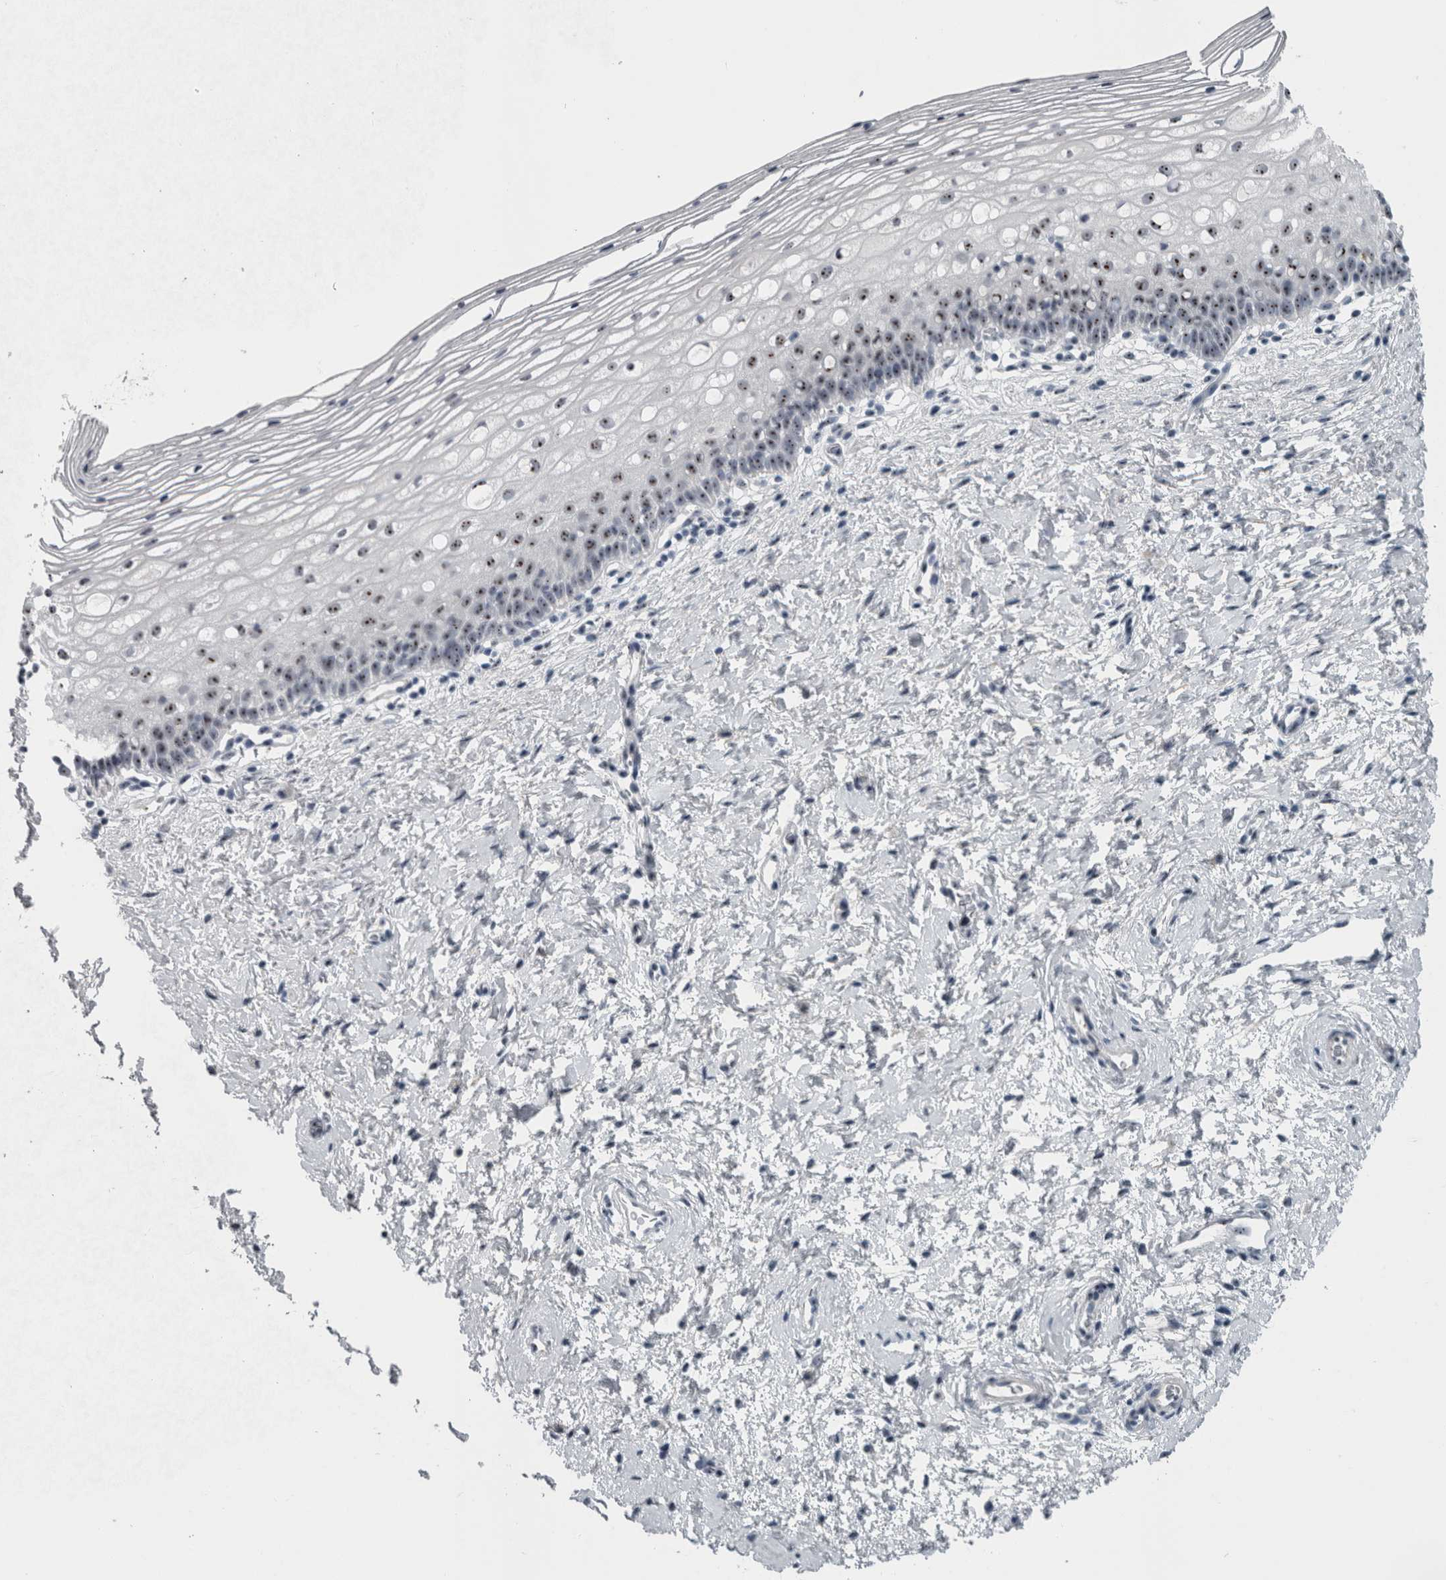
{"staining": {"intensity": "moderate", "quantity": ">75%", "location": "nuclear"}, "tissue": "cervix", "cell_type": "Squamous epithelial cells", "image_type": "normal", "snomed": [{"axis": "morphology", "description": "Normal tissue, NOS"}, {"axis": "topography", "description": "Cervix"}], "caption": "Immunohistochemical staining of normal cervix demonstrates medium levels of moderate nuclear staining in approximately >75% of squamous epithelial cells. (DAB = brown stain, brightfield microscopy at high magnification).", "gene": "UTP6", "patient": {"sex": "female", "age": 72}}